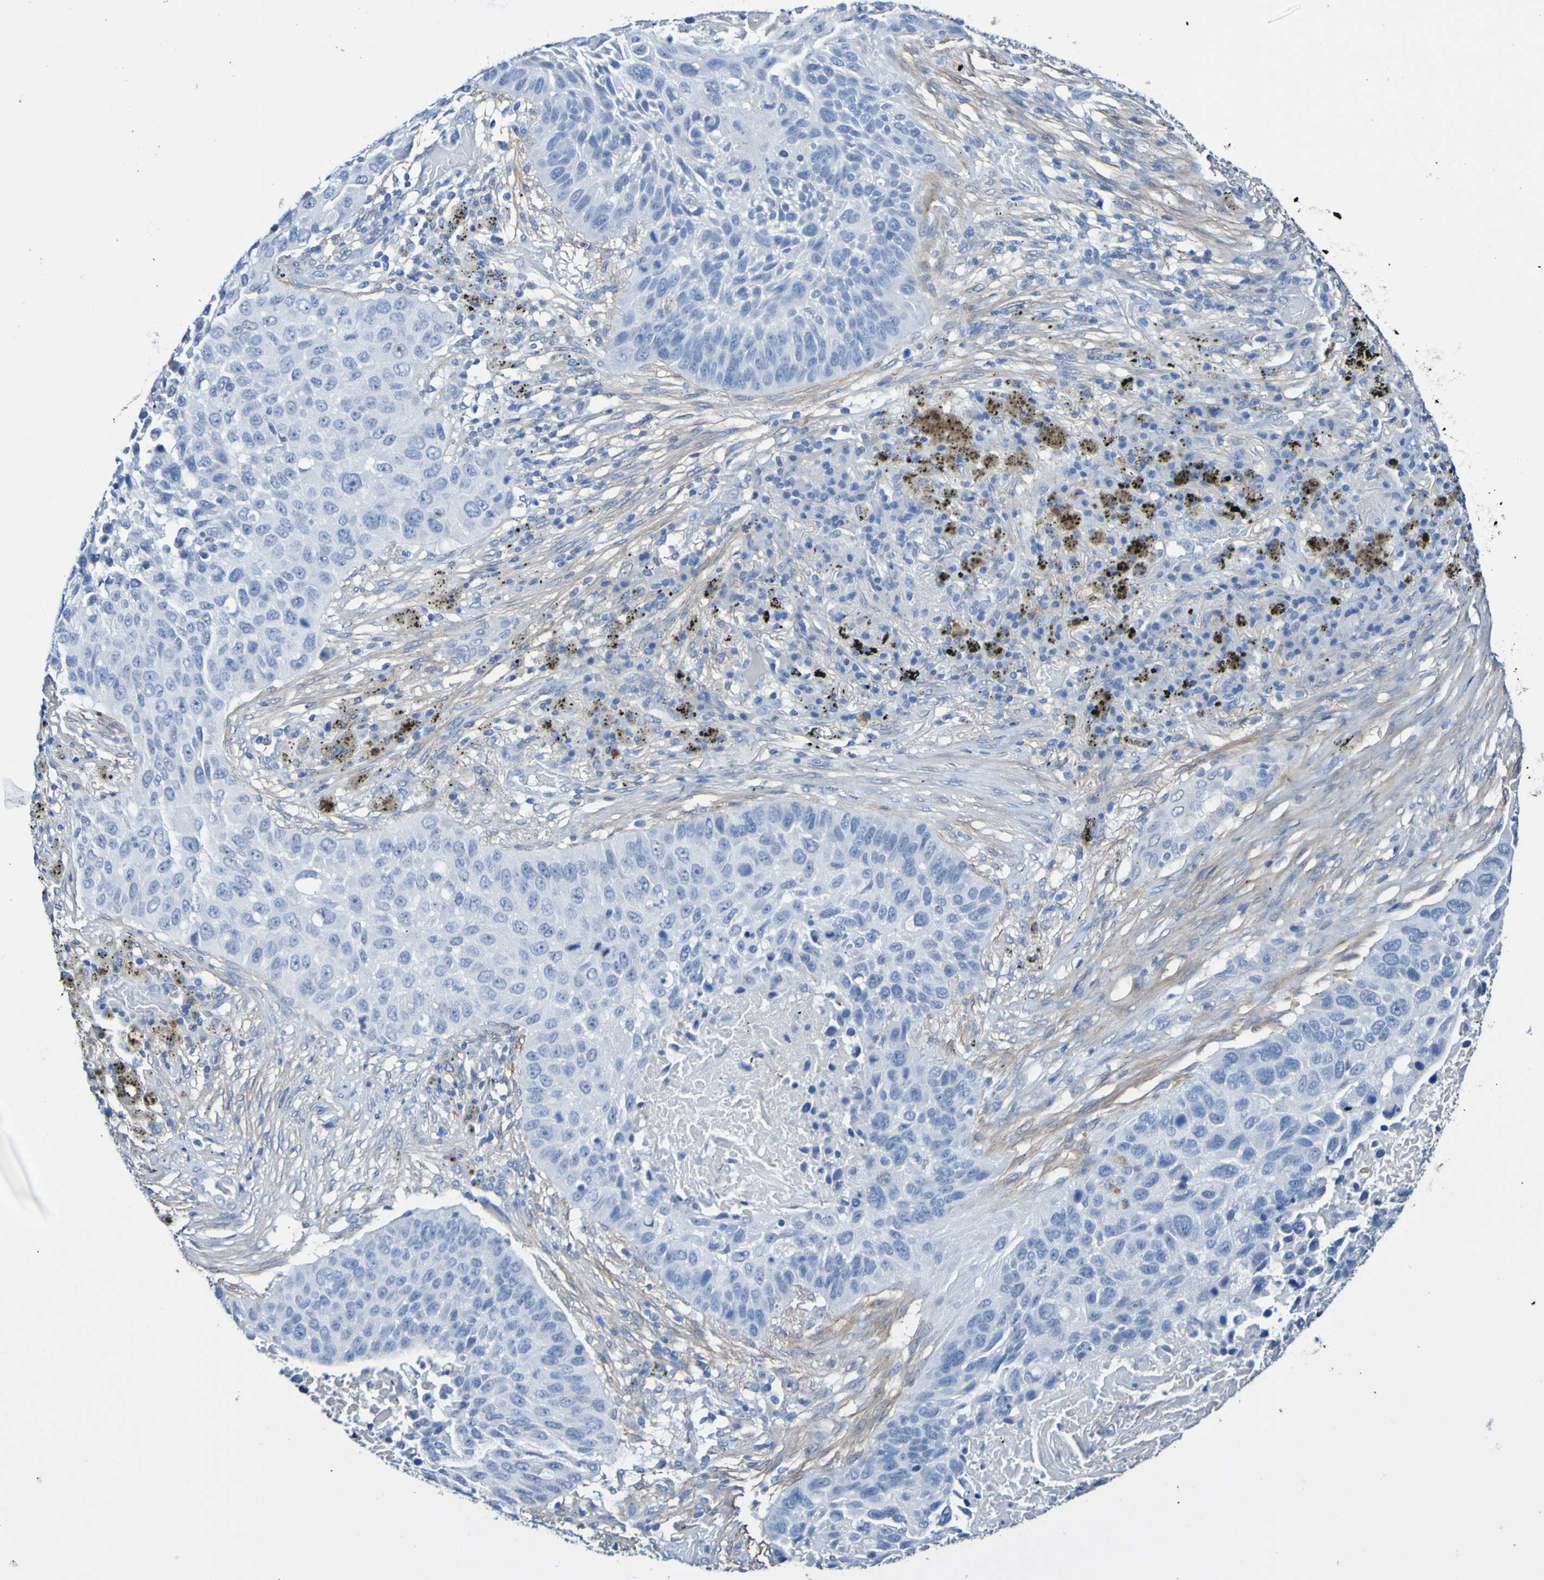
{"staining": {"intensity": "negative", "quantity": "none", "location": "none"}, "tissue": "lung cancer", "cell_type": "Tumor cells", "image_type": "cancer", "snomed": [{"axis": "morphology", "description": "Squamous cell carcinoma, NOS"}, {"axis": "topography", "description": "Lung"}], "caption": "Squamous cell carcinoma (lung) stained for a protein using immunohistochemistry (IHC) reveals no expression tumor cells.", "gene": "SGCB", "patient": {"sex": "male", "age": 57}}